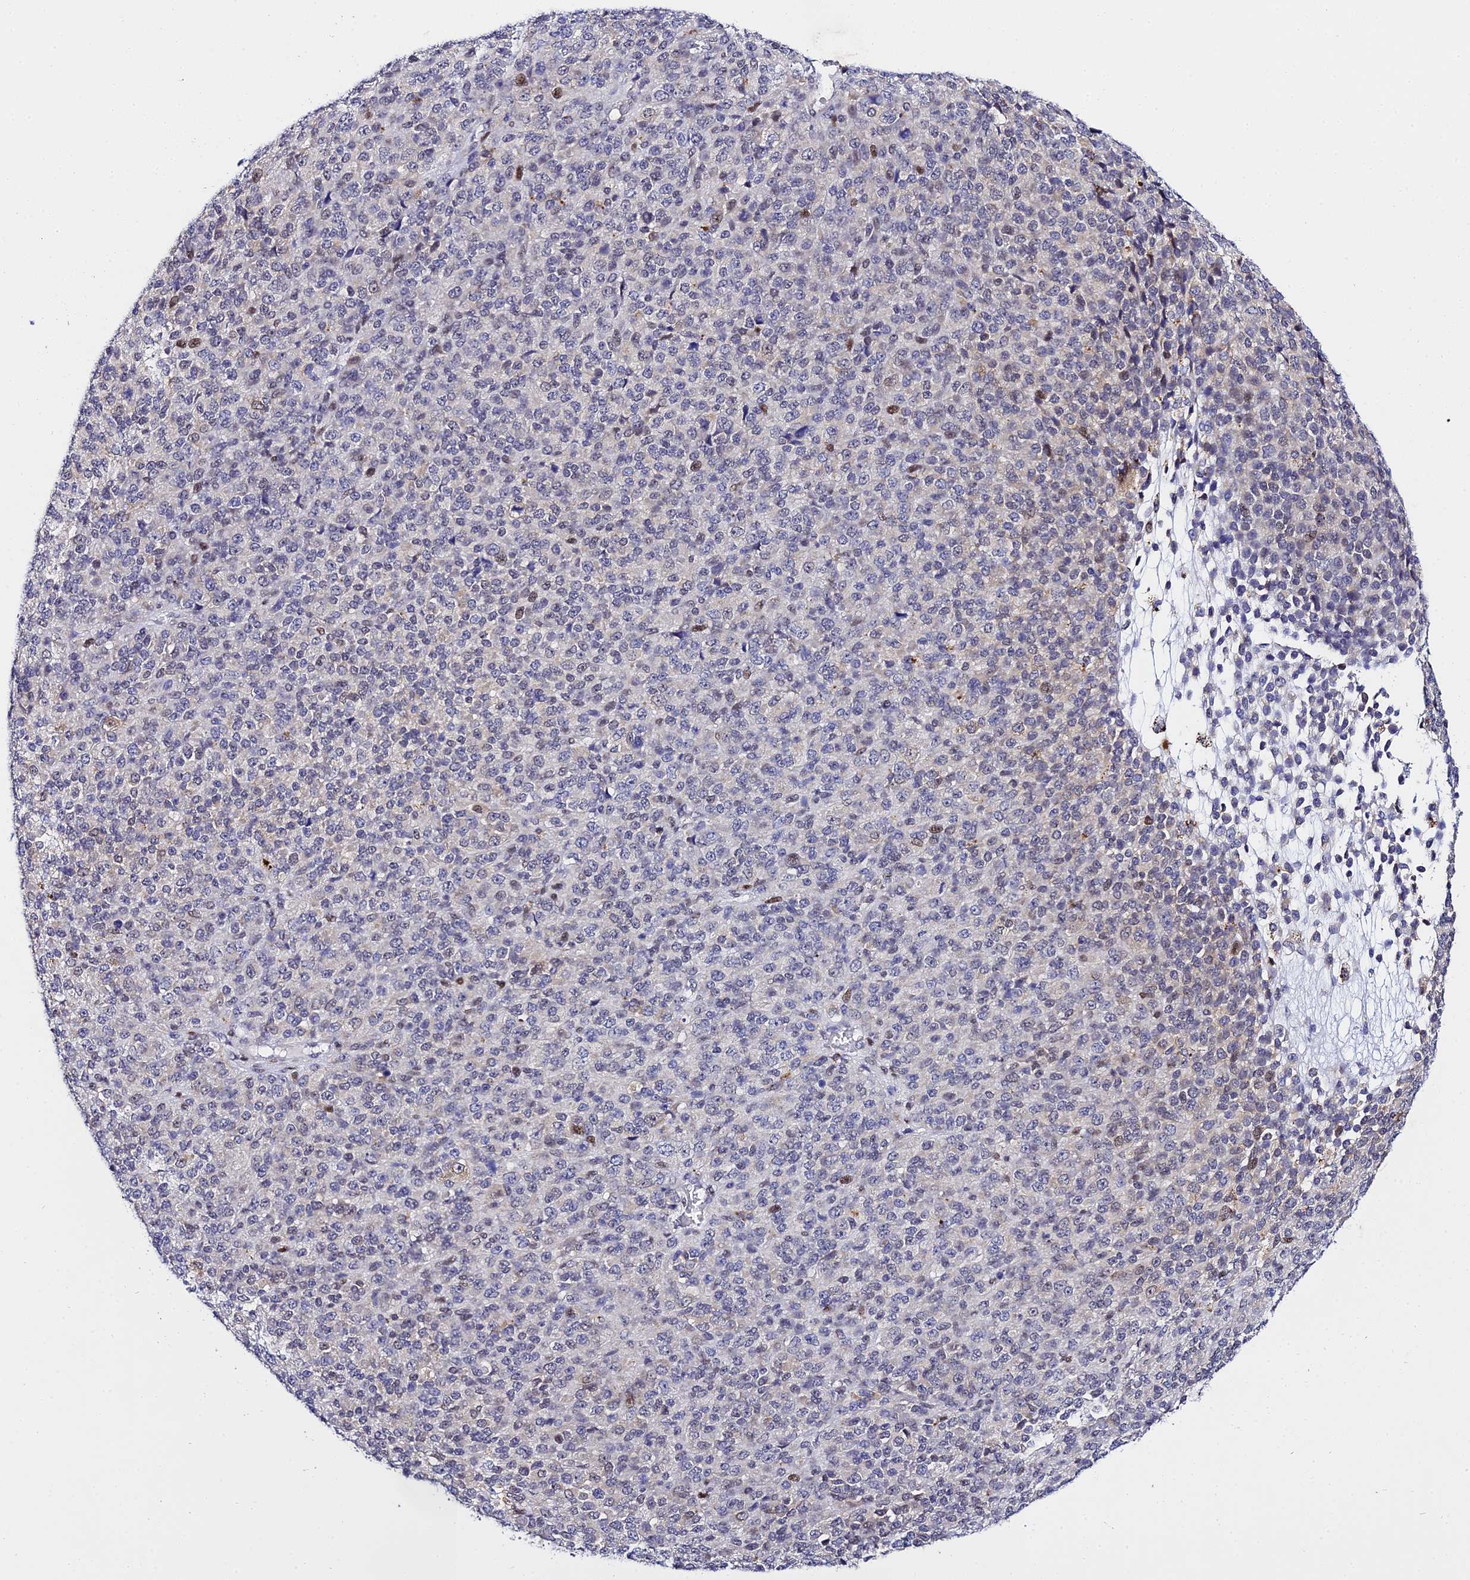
{"staining": {"intensity": "weak", "quantity": "<25%", "location": "cytoplasmic/membranous,nuclear"}, "tissue": "melanoma", "cell_type": "Tumor cells", "image_type": "cancer", "snomed": [{"axis": "morphology", "description": "Malignant melanoma, Metastatic site"}, {"axis": "topography", "description": "Brain"}], "caption": "High magnification brightfield microscopy of malignant melanoma (metastatic site) stained with DAB (brown) and counterstained with hematoxylin (blue): tumor cells show no significant expression.", "gene": "POFUT2", "patient": {"sex": "female", "age": 56}}